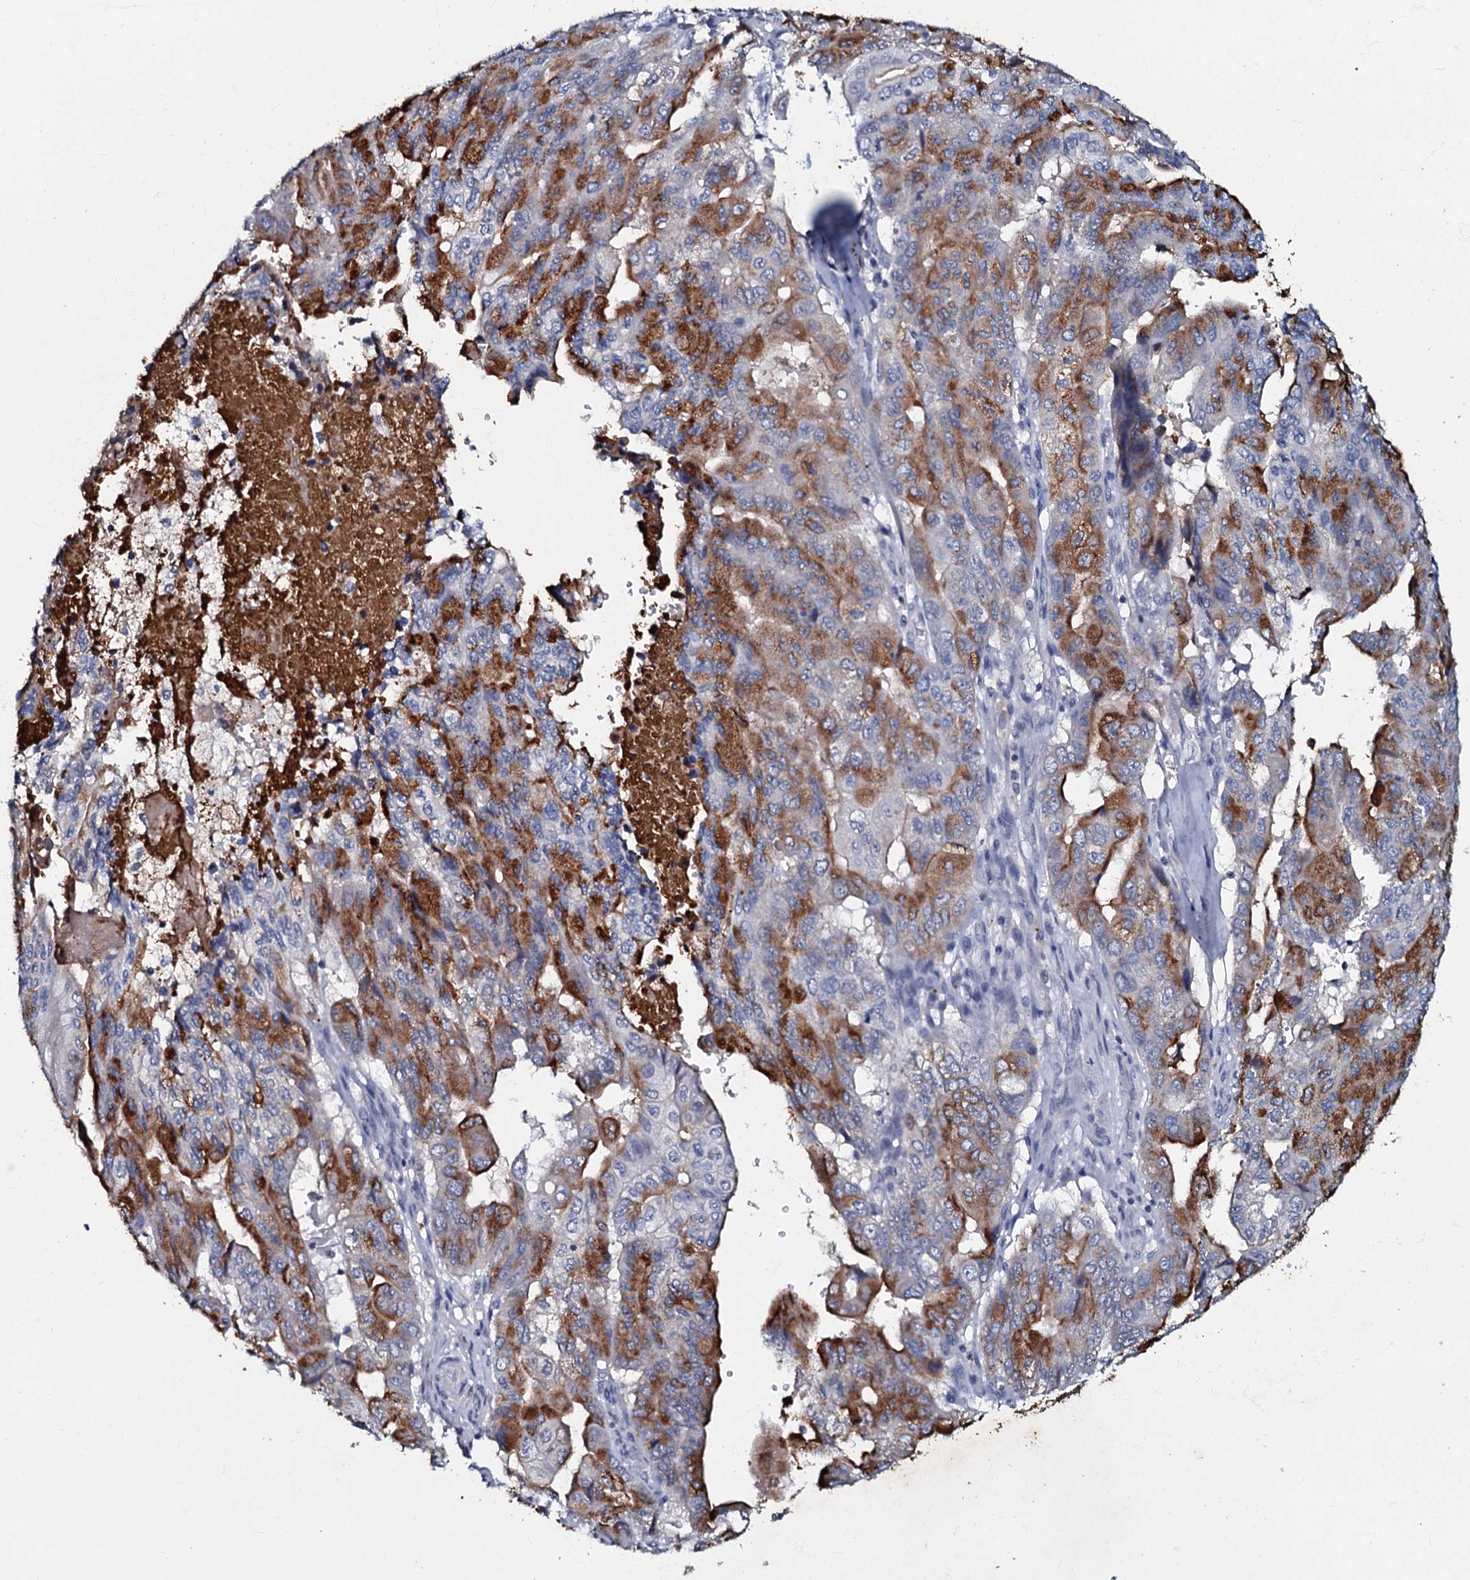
{"staining": {"intensity": "moderate", "quantity": "25%-75%", "location": "cytoplasmic/membranous"}, "tissue": "pancreatic cancer", "cell_type": "Tumor cells", "image_type": "cancer", "snomed": [{"axis": "morphology", "description": "Adenocarcinoma, NOS"}, {"axis": "topography", "description": "Pancreas"}], "caption": "Human pancreatic adenocarcinoma stained with a protein marker exhibits moderate staining in tumor cells.", "gene": "MANSC4", "patient": {"sex": "male", "age": 51}}